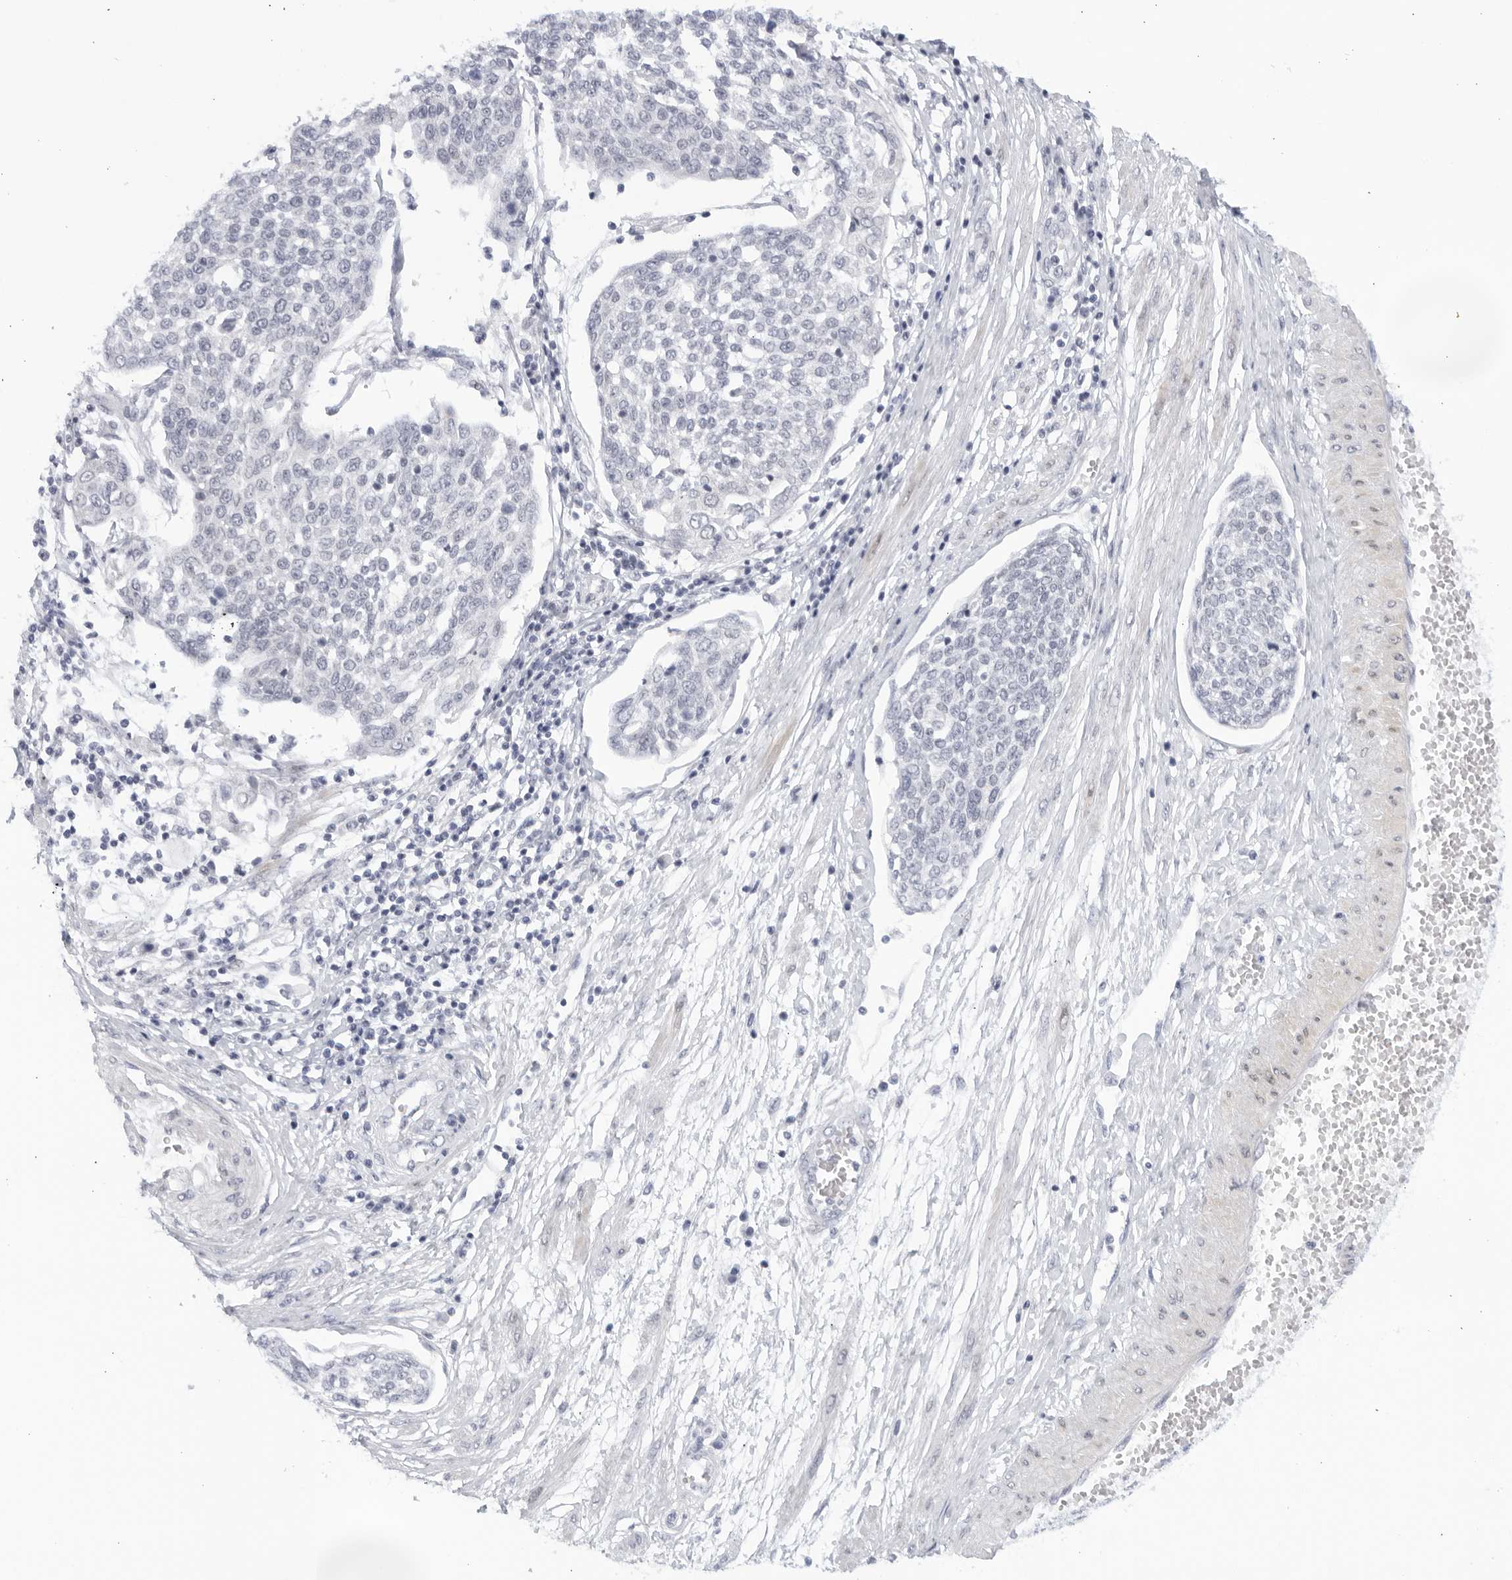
{"staining": {"intensity": "negative", "quantity": "none", "location": "none"}, "tissue": "cervical cancer", "cell_type": "Tumor cells", "image_type": "cancer", "snomed": [{"axis": "morphology", "description": "Squamous cell carcinoma, NOS"}, {"axis": "topography", "description": "Cervix"}], "caption": "IHC of cervical squamous cell carcinoma reveals no staining in tumor cells.", "gene": "WDTC1", "patient": {"sex": "female", "age": 34}}